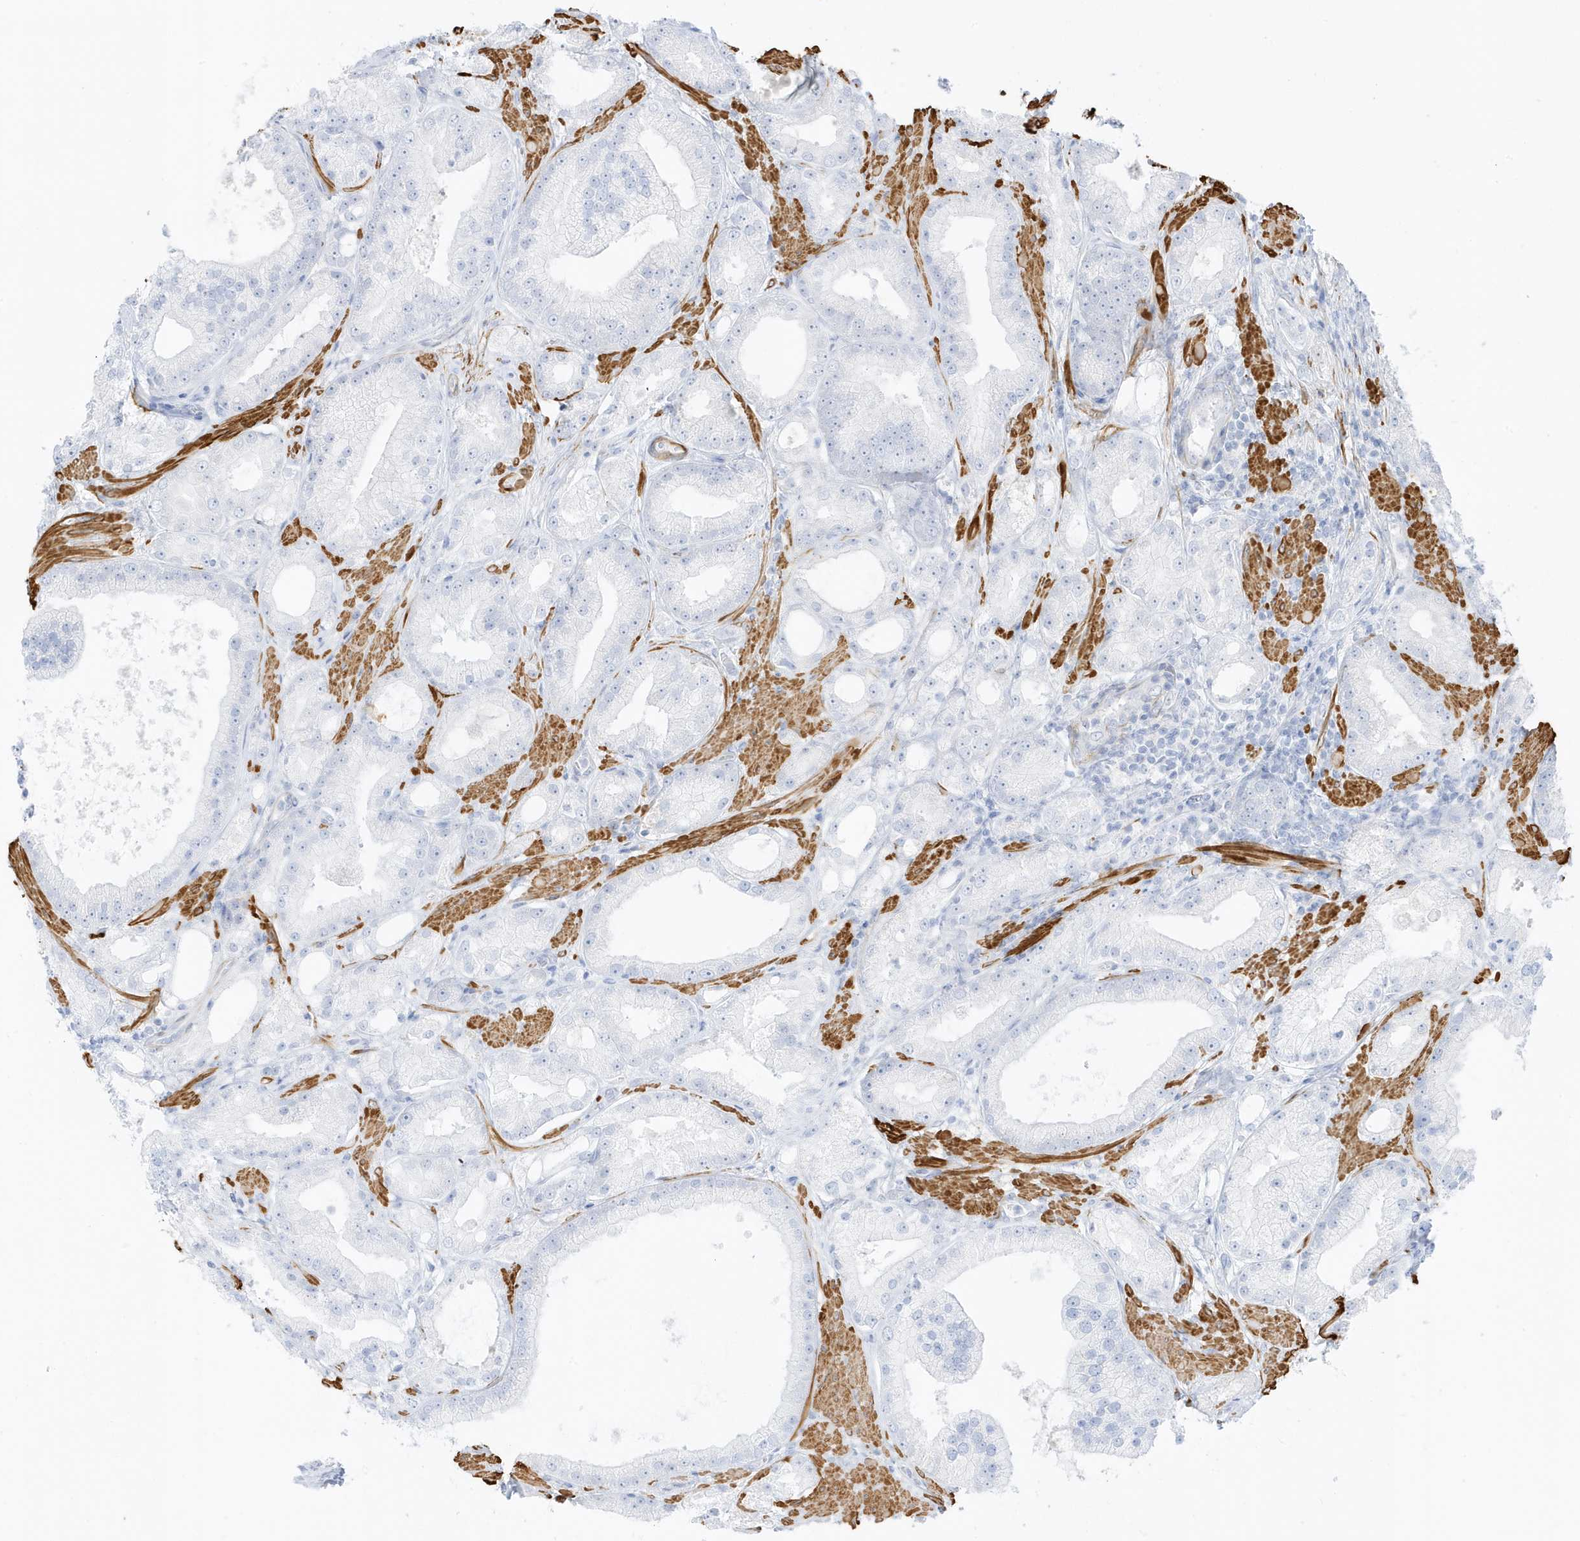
{"staining": {"intensity": "negative", "quantity": "none", "location": "none"}, "tissue": "prostate cancer", "cell_type": "Tumor cells", "image_type": "cancer", "snomed": [{"axis": "morphology", "description": "Adenocarcinoma, Low grade"}, {"axis": "topography", "description": "Prostate"}], "caption": "The micrograph demonstrates no staining of tumor cells in prostate cancer (low-grade adenocarcinoma).", "gene": "SLC22A13", "patient": {"sex": "male", "age": 67}}